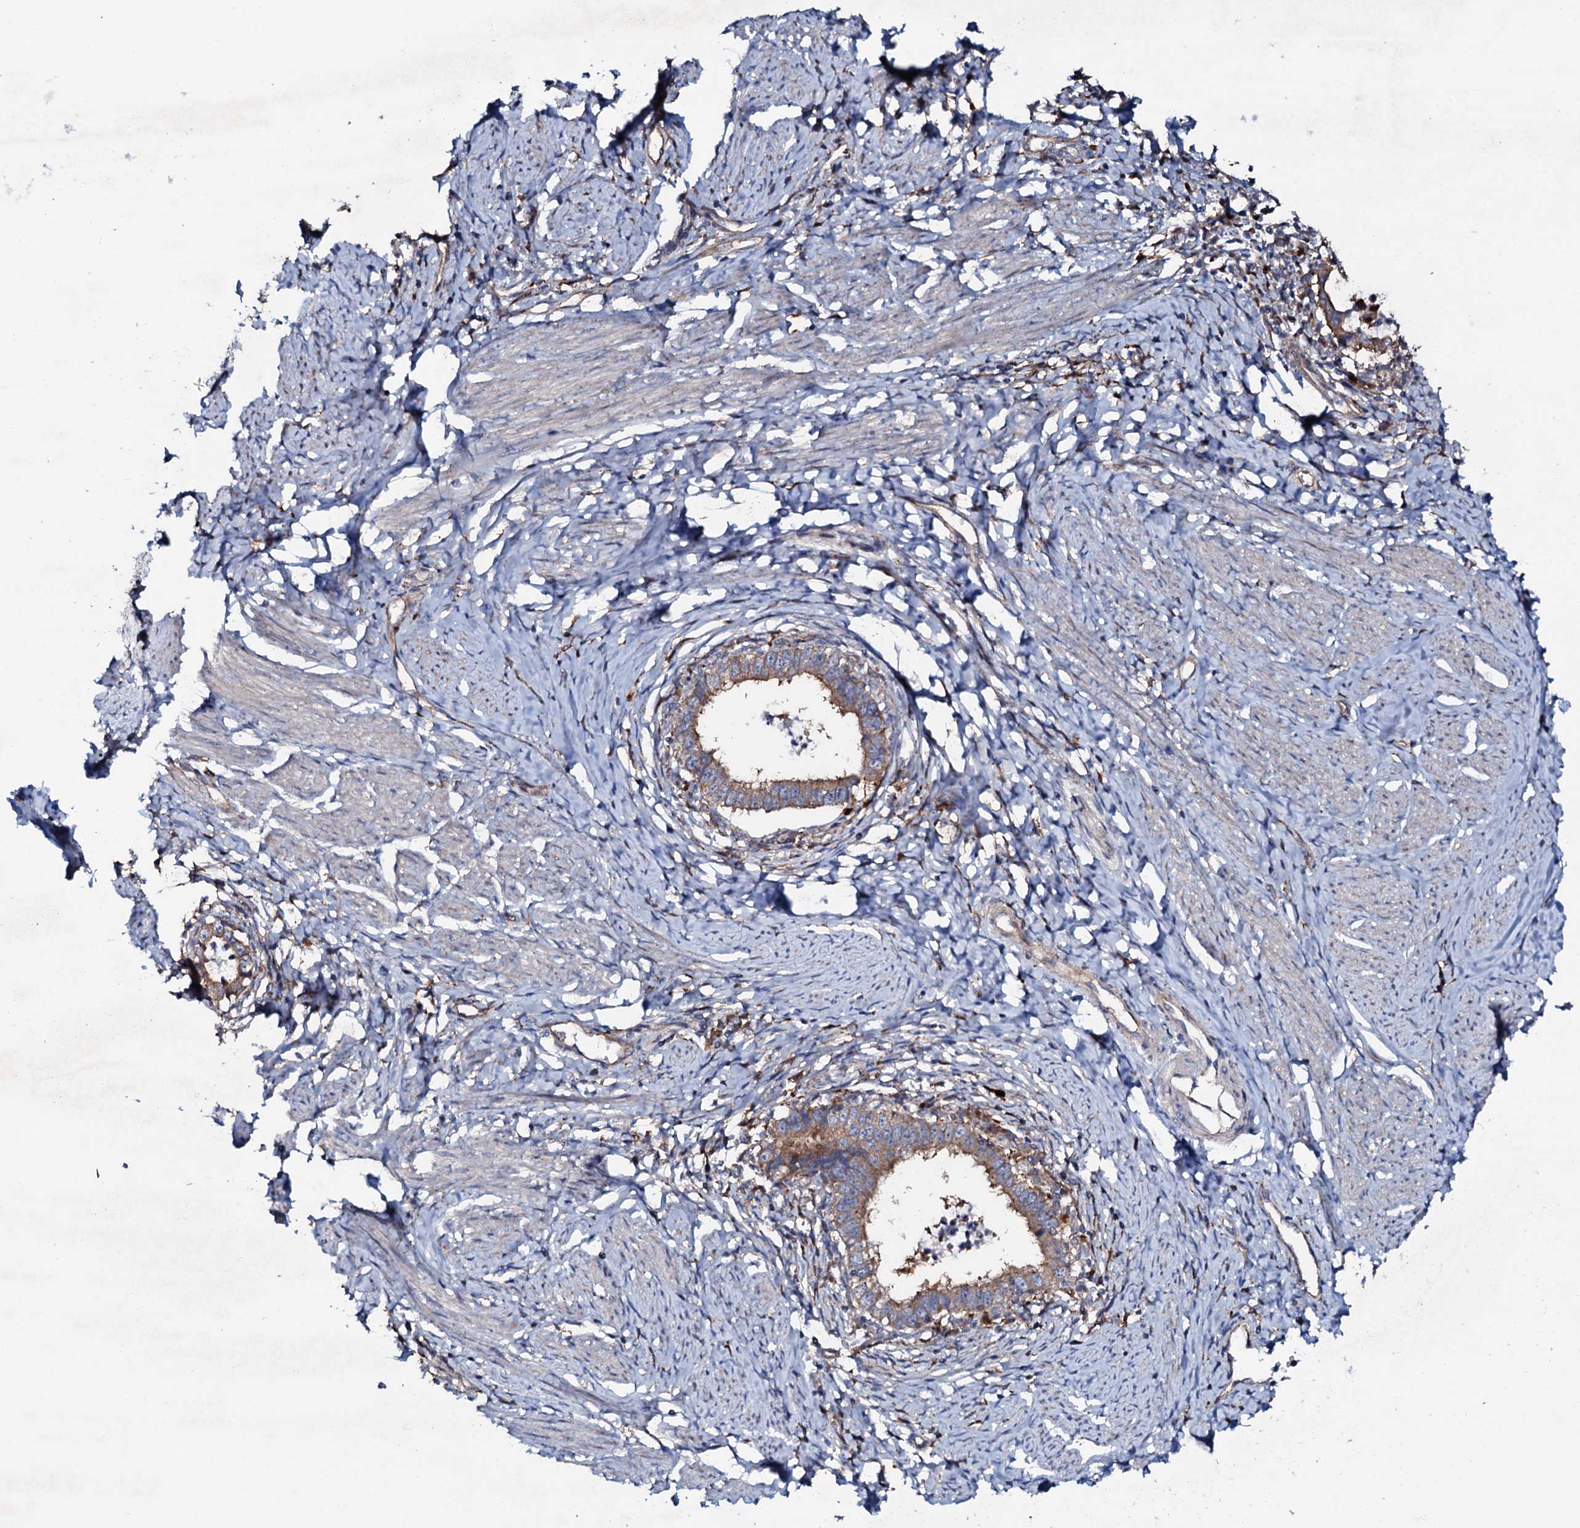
{"staining": {"intensity": "moderate", "quantity": ">75%", "location": "cytoplasmic/membranous"}, "tissue": "cervical cancer", "cell_type": "Tumor cells", "image_type": "cancer", "snomed": [{"axis": "morphology", "description": "Adenocarcinoma, NOS"}, {"axis": "topography", "description": "Cervix"}], "caption": "Cervical cancer tissue displays moderate cytoplasmic/membranous staining in about >75% of tumor cells, visualized by immunohistochemistry.", "gene": "P2RX4", "patient": {"sex": "female", "age": 36}}